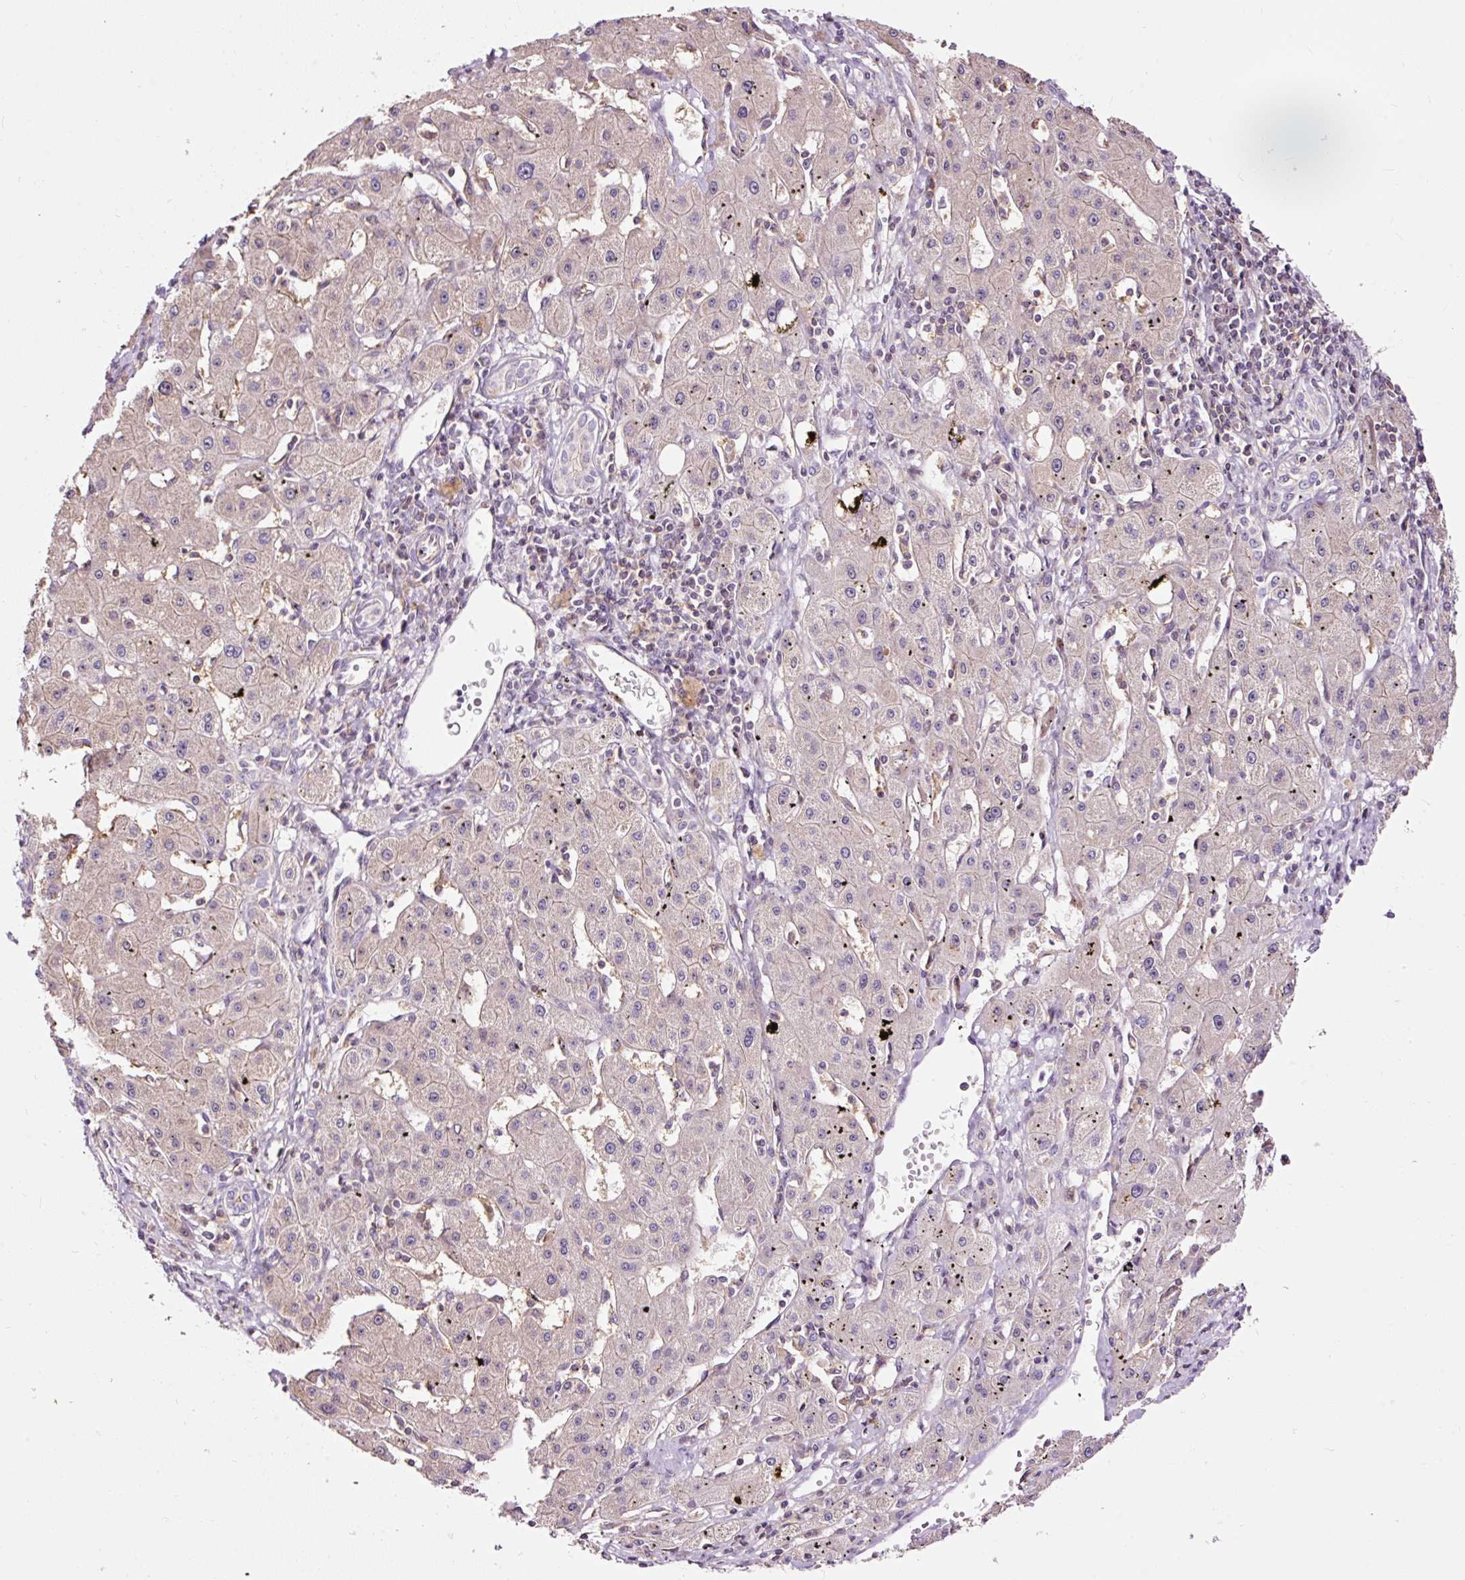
{"staining": {"intensity": "weak", "quantity": "<25%", "location": "cytoplasmic/membranous"}, "tissue": "liver cancer", "cell_type": "Tumor cells", "image_type": "cancer", "snomed": [{"axis": "morphology", "description": "Carcinoma, Hepatocellular, NOS"}, {"axis": "topography", "description": "Liver"}], "caption": "Tumor cells are negative for protein expression in human liver cancer. (Brightfield microscopy of DAB immunohistochemistry at high magnification).", "gene": "BOLA3", "patient": {"sex": "male", "age": 72}}